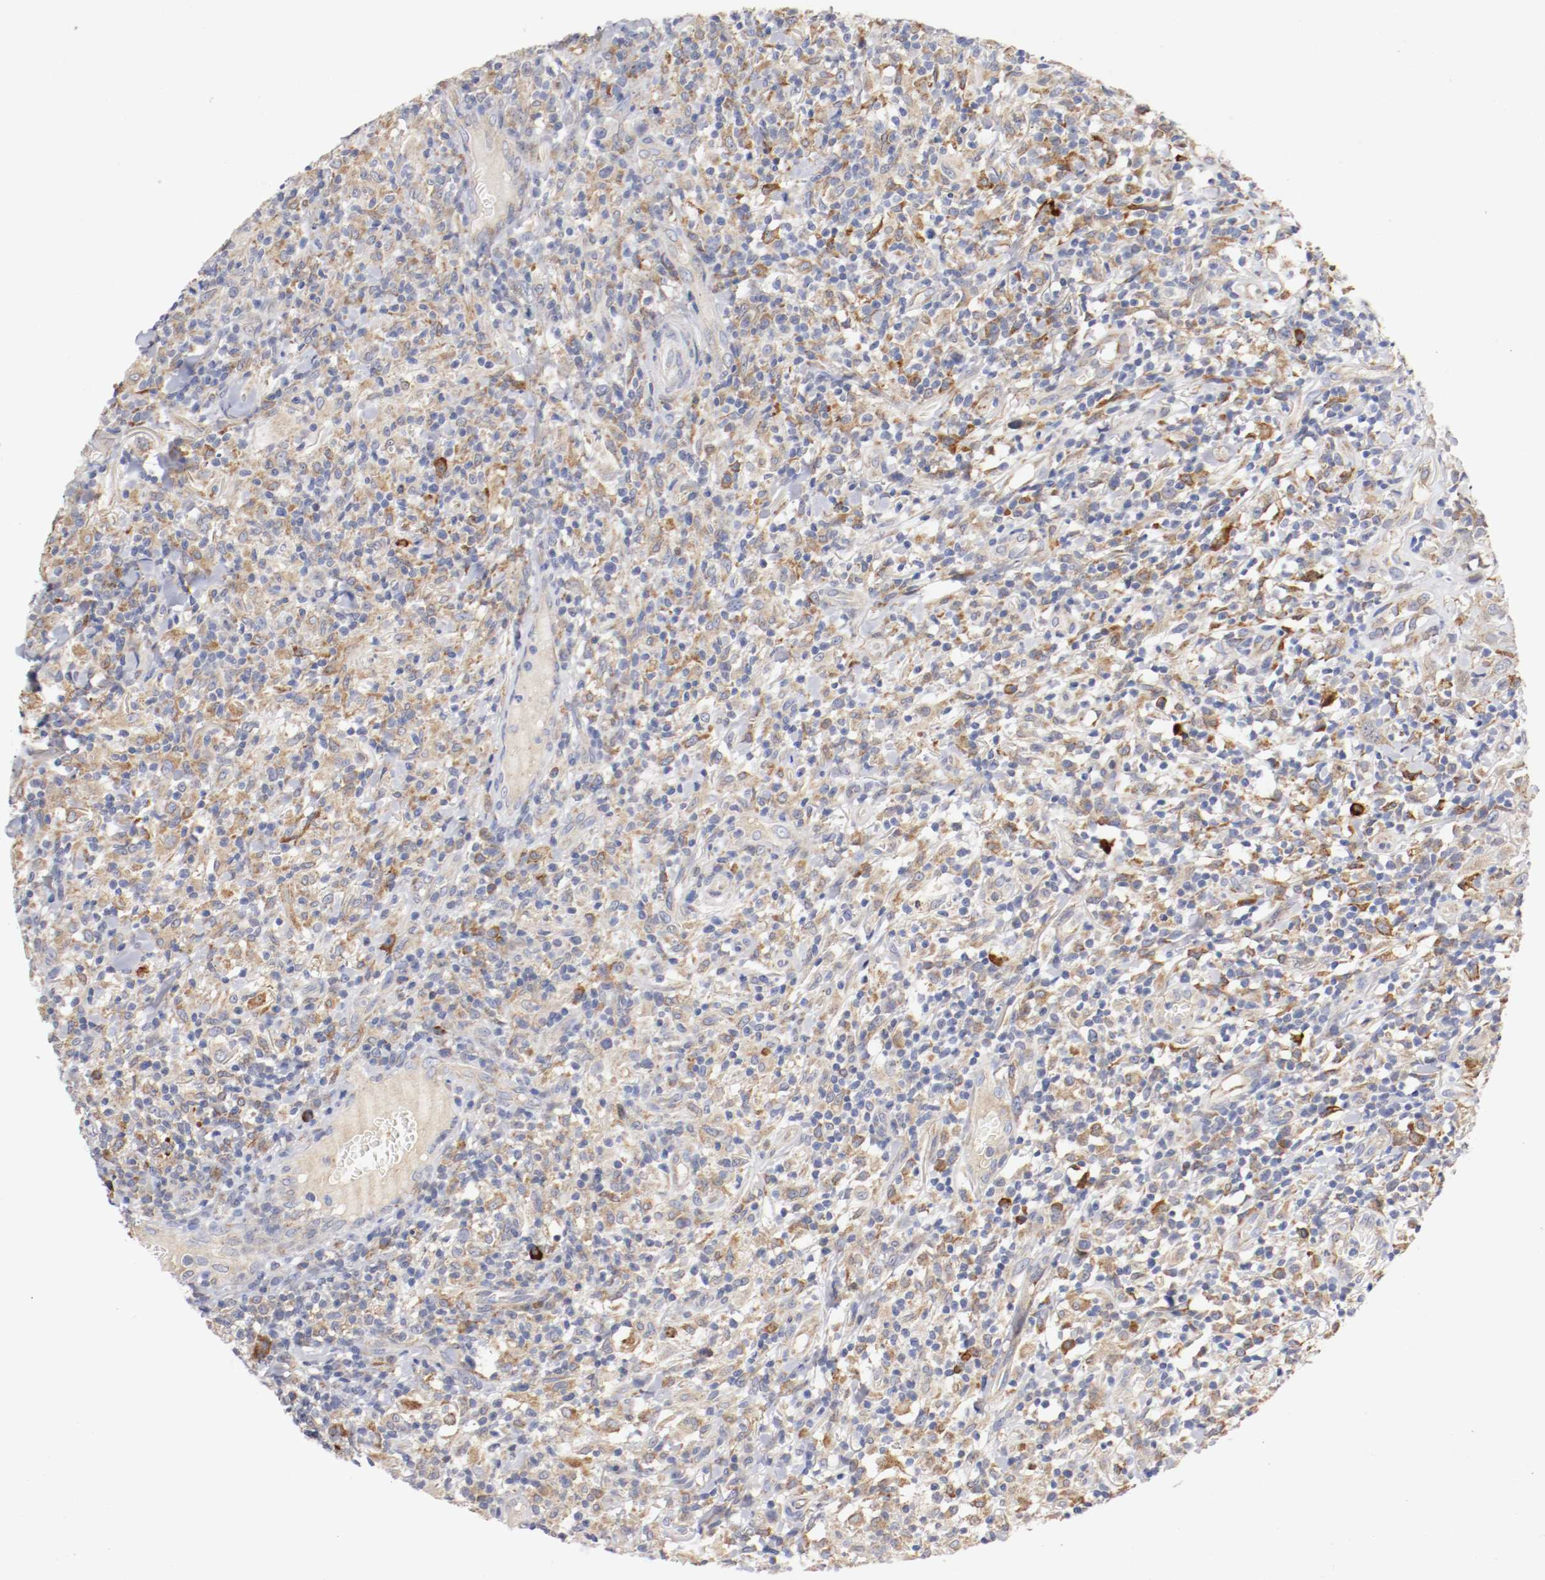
{"staining": {"intensity": "moderate", "quantity": "25%-75%", "location": "cytoplasmic/membranous"}, "tissue": "thyroid cancer", "cell_type": "Tumor cells", "image_type": "cancer", "snomed": [{"axis": "morphology", "description": "Carcinoma, NOS"}, {"axis": "topography", "description": "Thyroid gland"}], "caption": "The immunohistochemical stain shows moderate cytoplasmic/membranous staining in tumor cells of thyroid carcinoma tissue. (DAB IHC with brightfield microscopy, high magnification).", "gene": "TRAF2", "patient": {"sex": "female", "age": 77}}